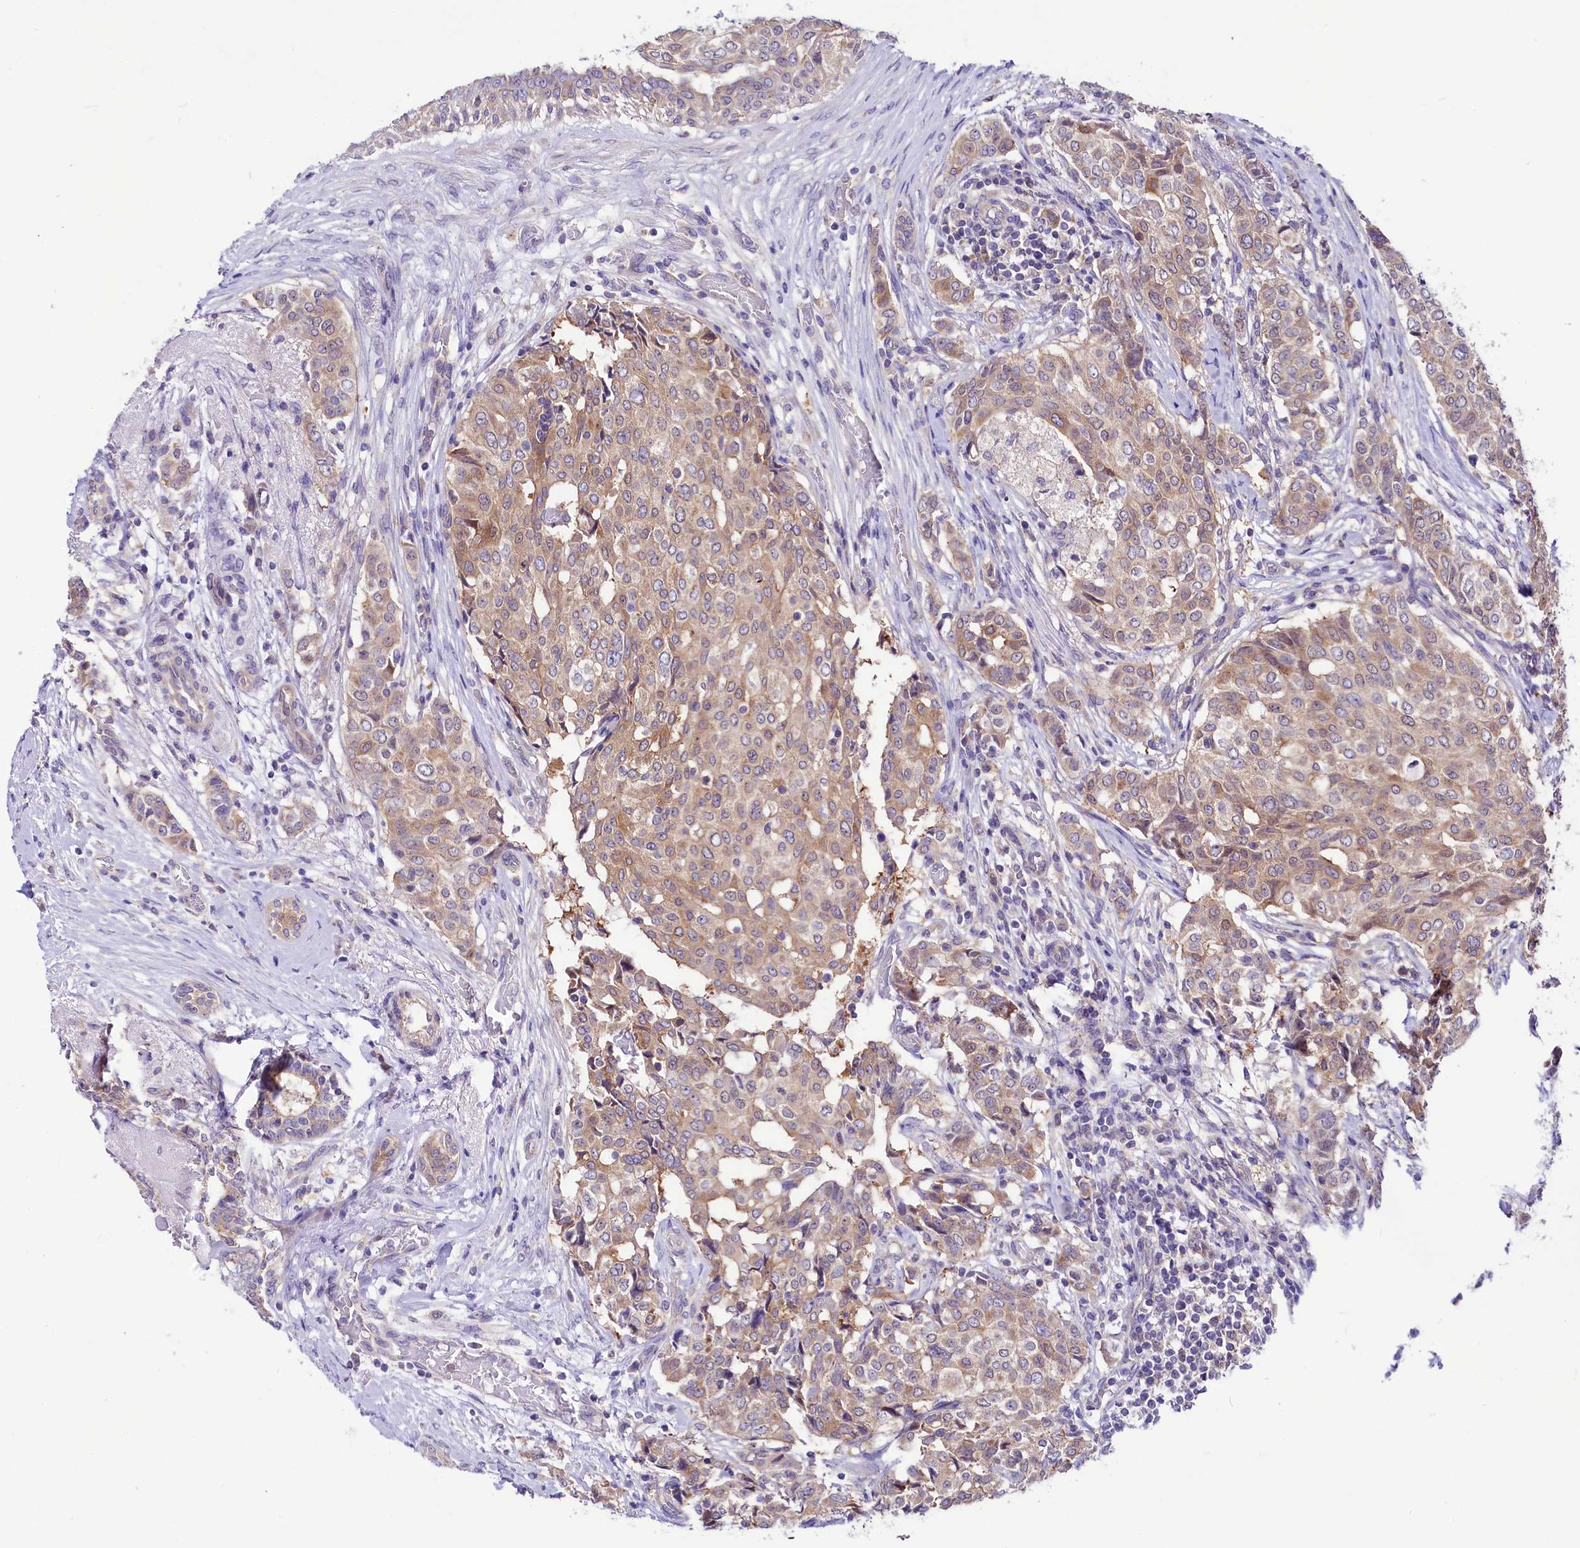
{"staining": {"intensity": "weak", "quantity": ">75%", "location": "cytoplasmic/membranous"}, "tissue": "breast cancer", "cell_type": "Tumor cells", "image_type": "cancer", "snomed": [{"axis": "morphology", "description": "Lobular carcinoma"}, {"axis": "topography", "description": "Breast"}], "caption": "Protein staining of breast cancer (lobular carcinoma) tissue exhibits weak cytoplasmic/membranous positivity in about >75% of tumor cells.", "gene": "ABHD5", "patient": {"sex": "female", "age": 51}}